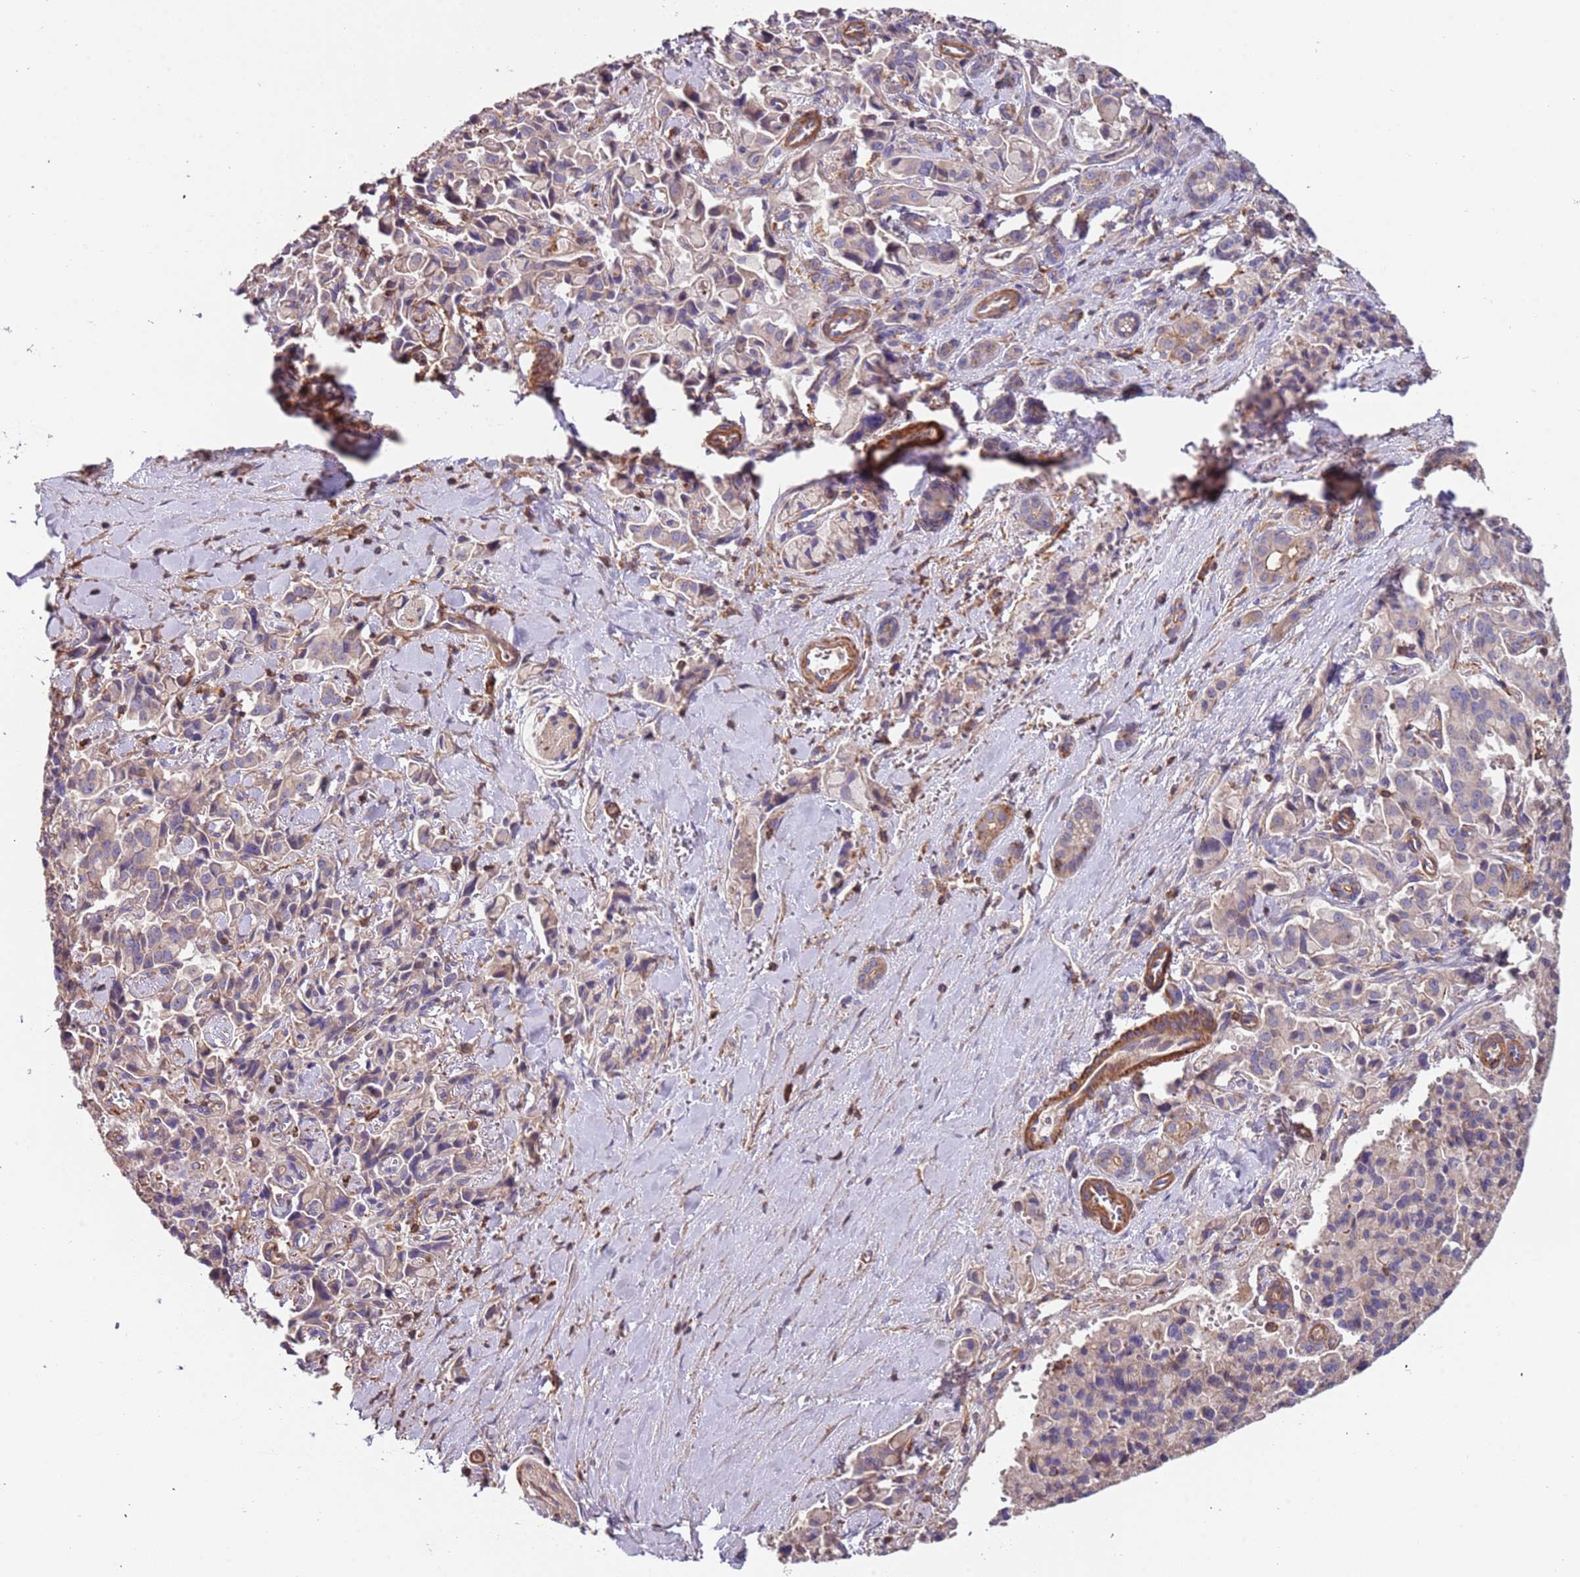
{"staining": {"intensity": "negative", "quantity": "none", "location": "none"}, "tissue": "pancreatic cancer", "cell_type": "Tumor cells", "image_type": "cancer", "snomed": [{"axis": "morphology", "description": "Adenocarcinoma, NOS"}, {"axis": "topography", "description": "Pancreas"}], "caption": "An IHC image of pancreatic adenocarcinoma is shown. There is no staining in tumor cells of pancreatic adenocarcinoma.", "gene": "SYT4", "patient": {"sex": "male", "age": 65}}